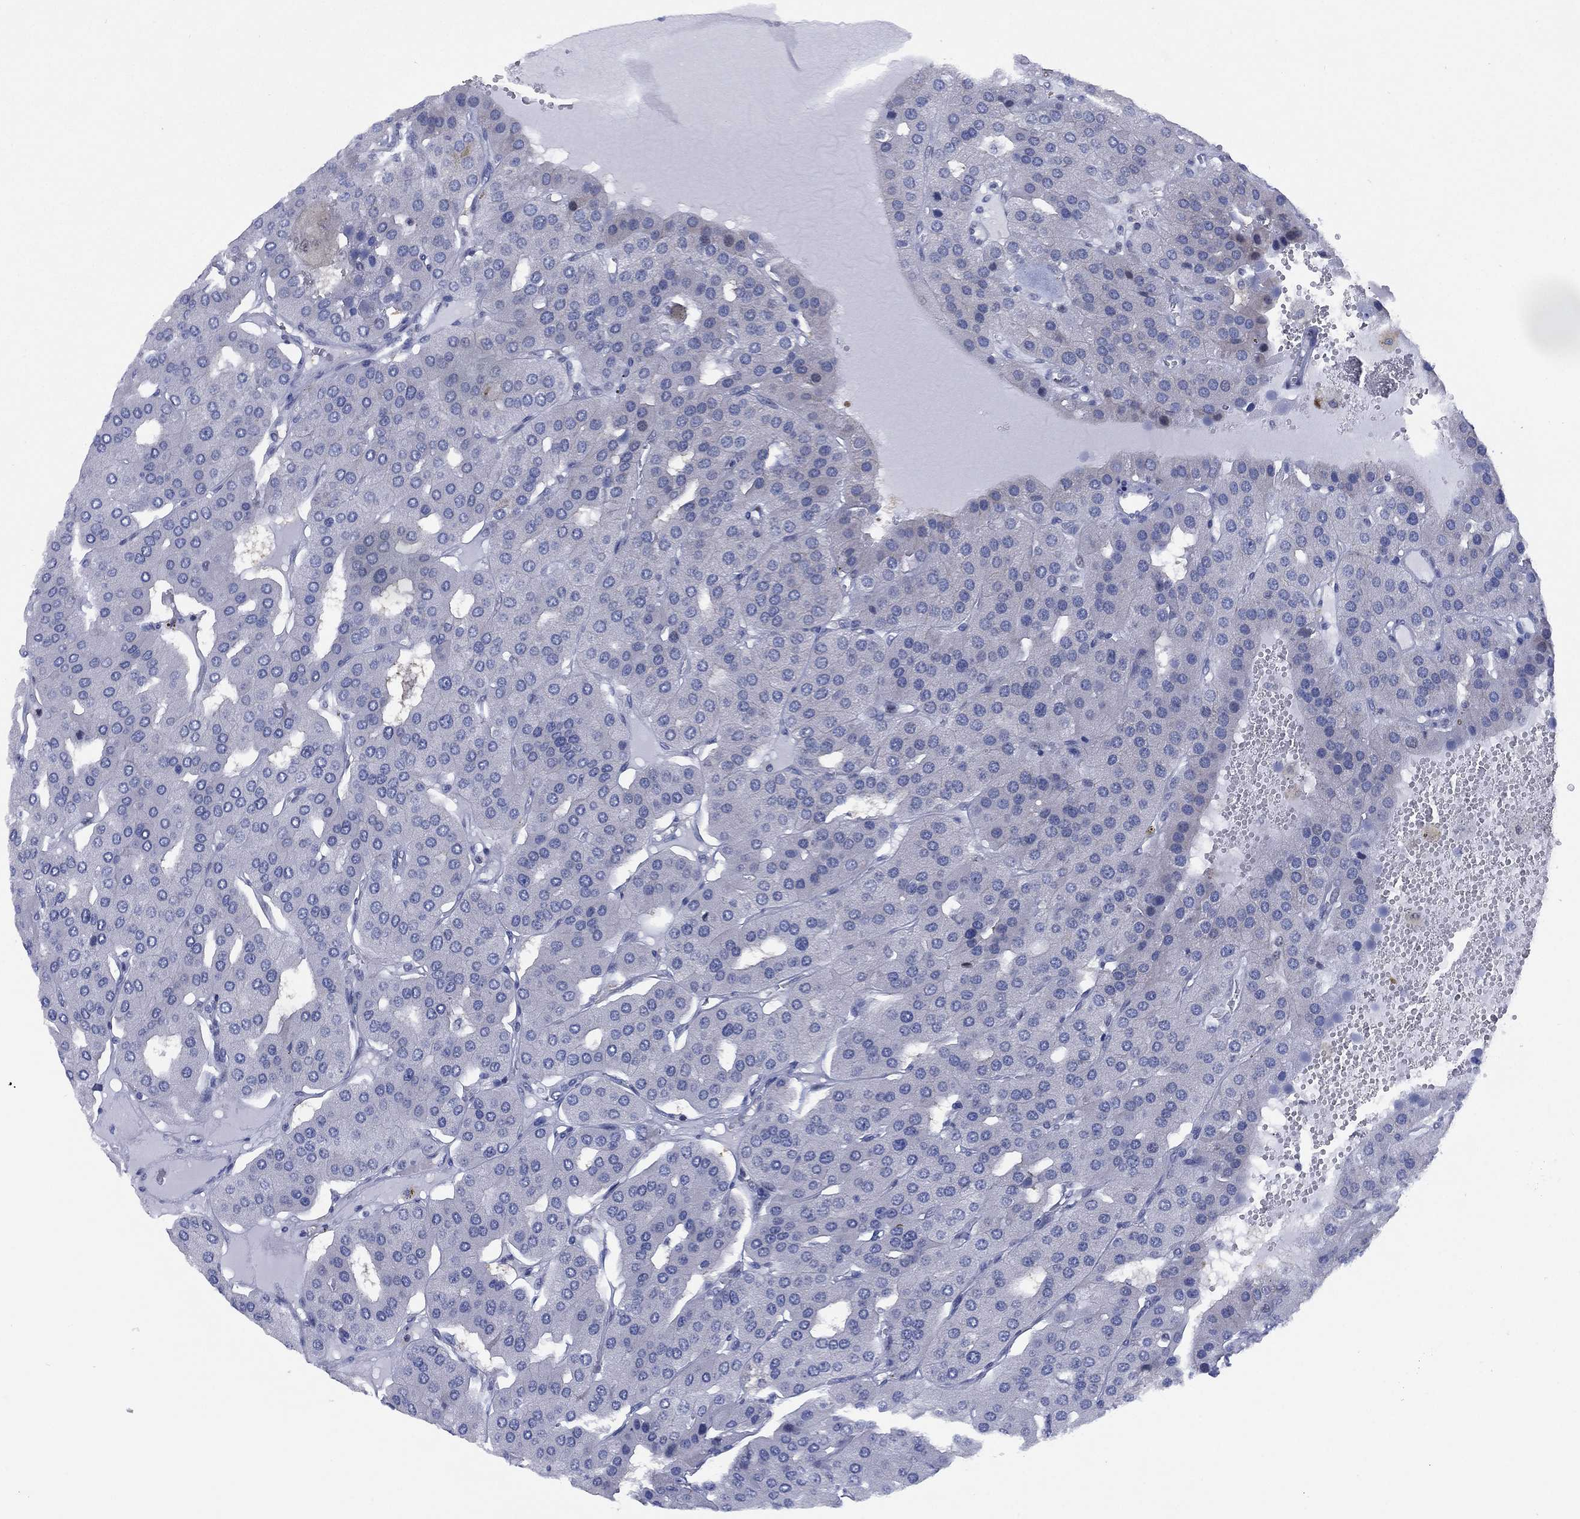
{"staining": {"intensity": "negative", "quantity": "none", "location": "none"}, "tissue": "parathyroid gland", "cell_type": "Glandular cells", "image_type": "normal", "snomed": [{"axis": "morphology", "description": "Normal tissue, NOS"}, {"axis": "morphology", "description": "Adenoma, NOS"}, {"axis": "topography", "description": "Parathyroid gland"}], "caption": "Glandular cells show no significant protein positivity in normal parathyroid gland. (DAB immunohistochemistry with hematoxylin counter stain).", "gene": "SLC4A4", "patient": {"sex": "female", "age": 86}}